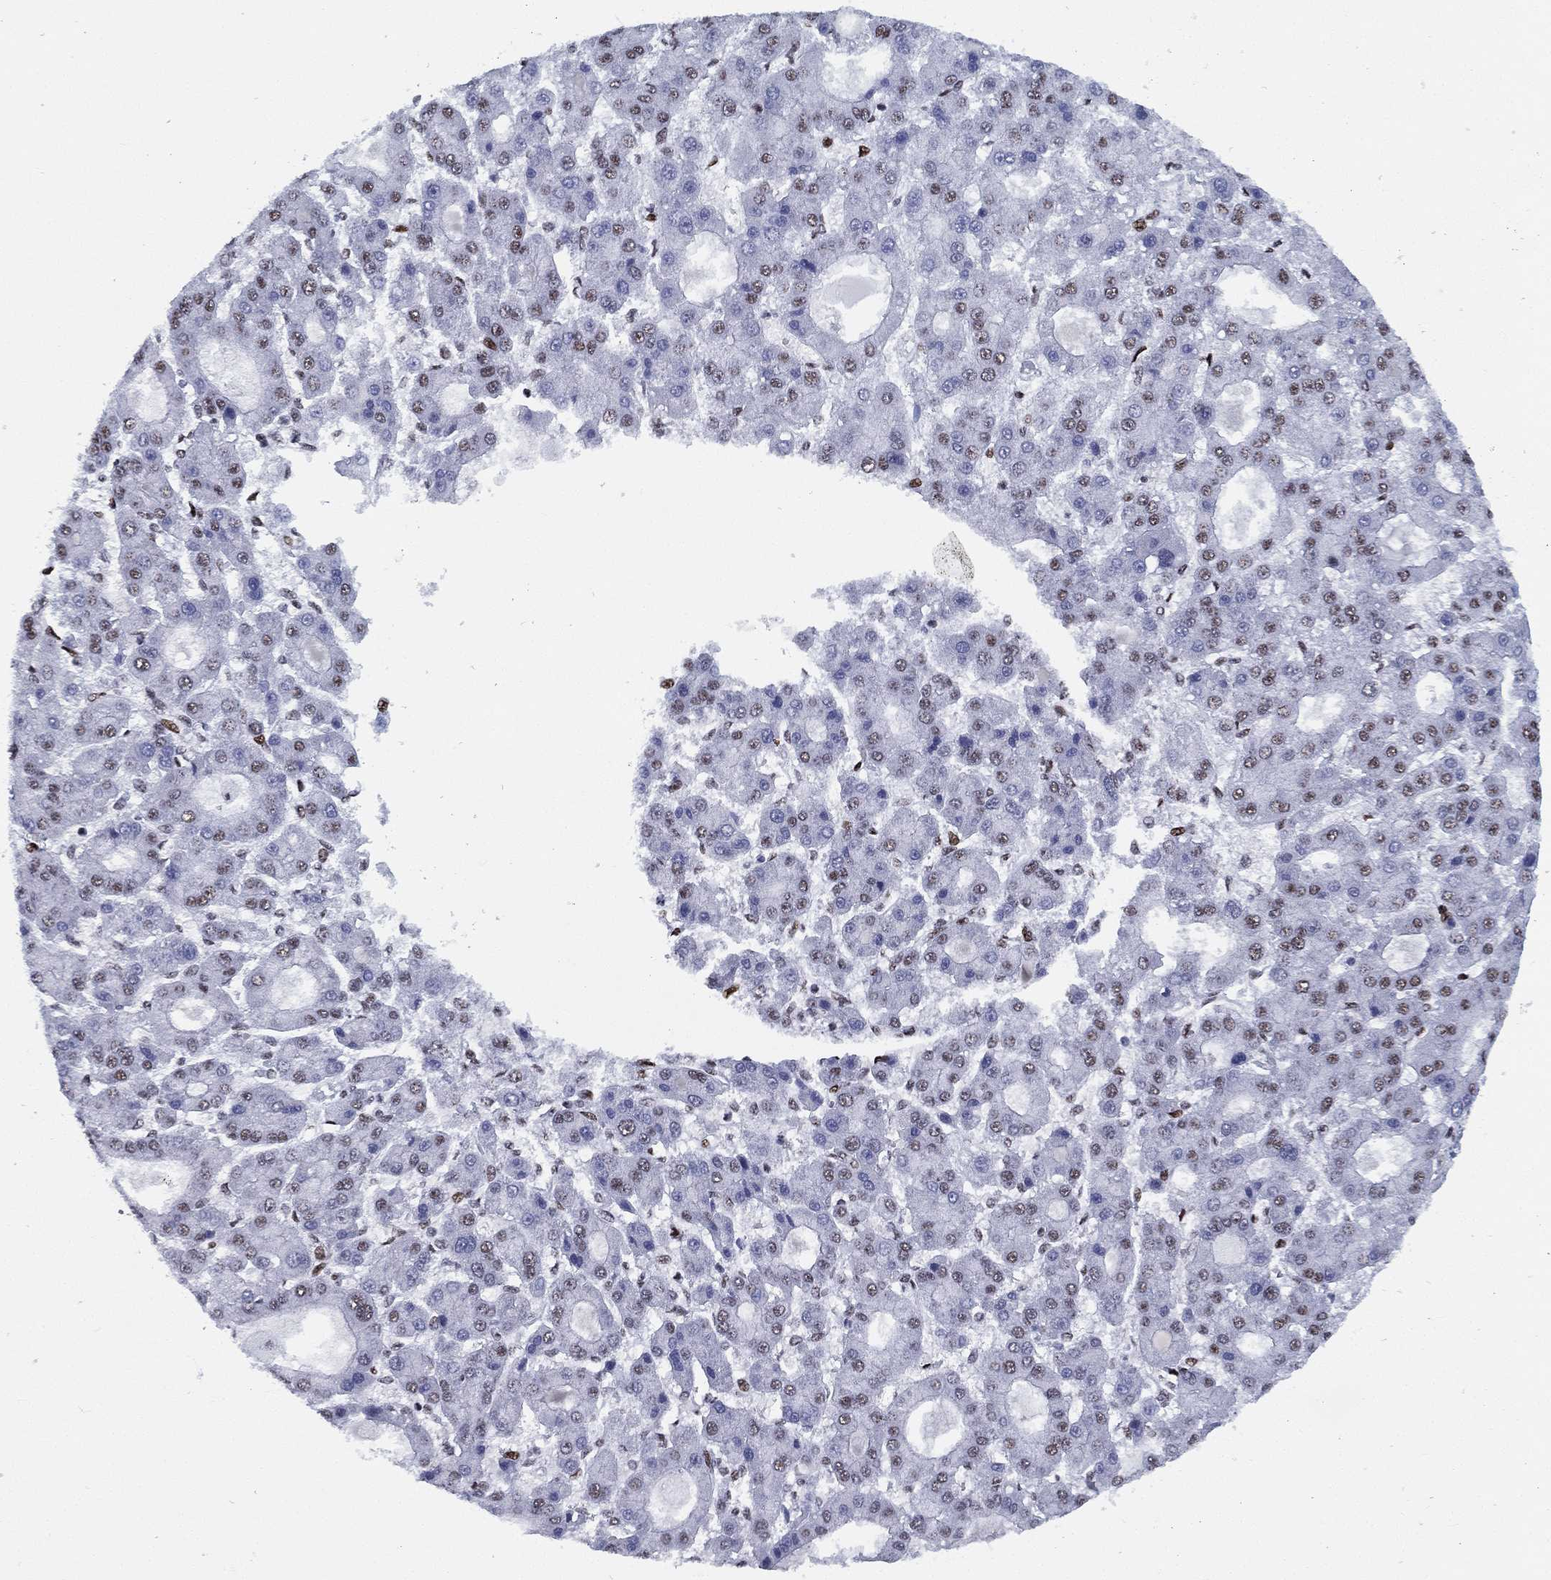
{"staining": {"intensity": "moderate", "quantity": "<25%", "location": "nuclear"}, "tissue": "liver cancer", "cell_type": "Tumor cells", "image_type": "cancer", "snomed": [{"axis": "morphology", "description": "Carcinoma, Hepatocellular, NOS"}, {"axis": "topography", "description": "Liver"}], "caption": "About <25% of tumor cells in hepatocellular carcinoma (liver) demonstrate moderate nuclear protein positivity as visualized by brown immunohistochemical staining.", "gene": "CYB561D2", "patient": {"sex": "male", "age": 70}}